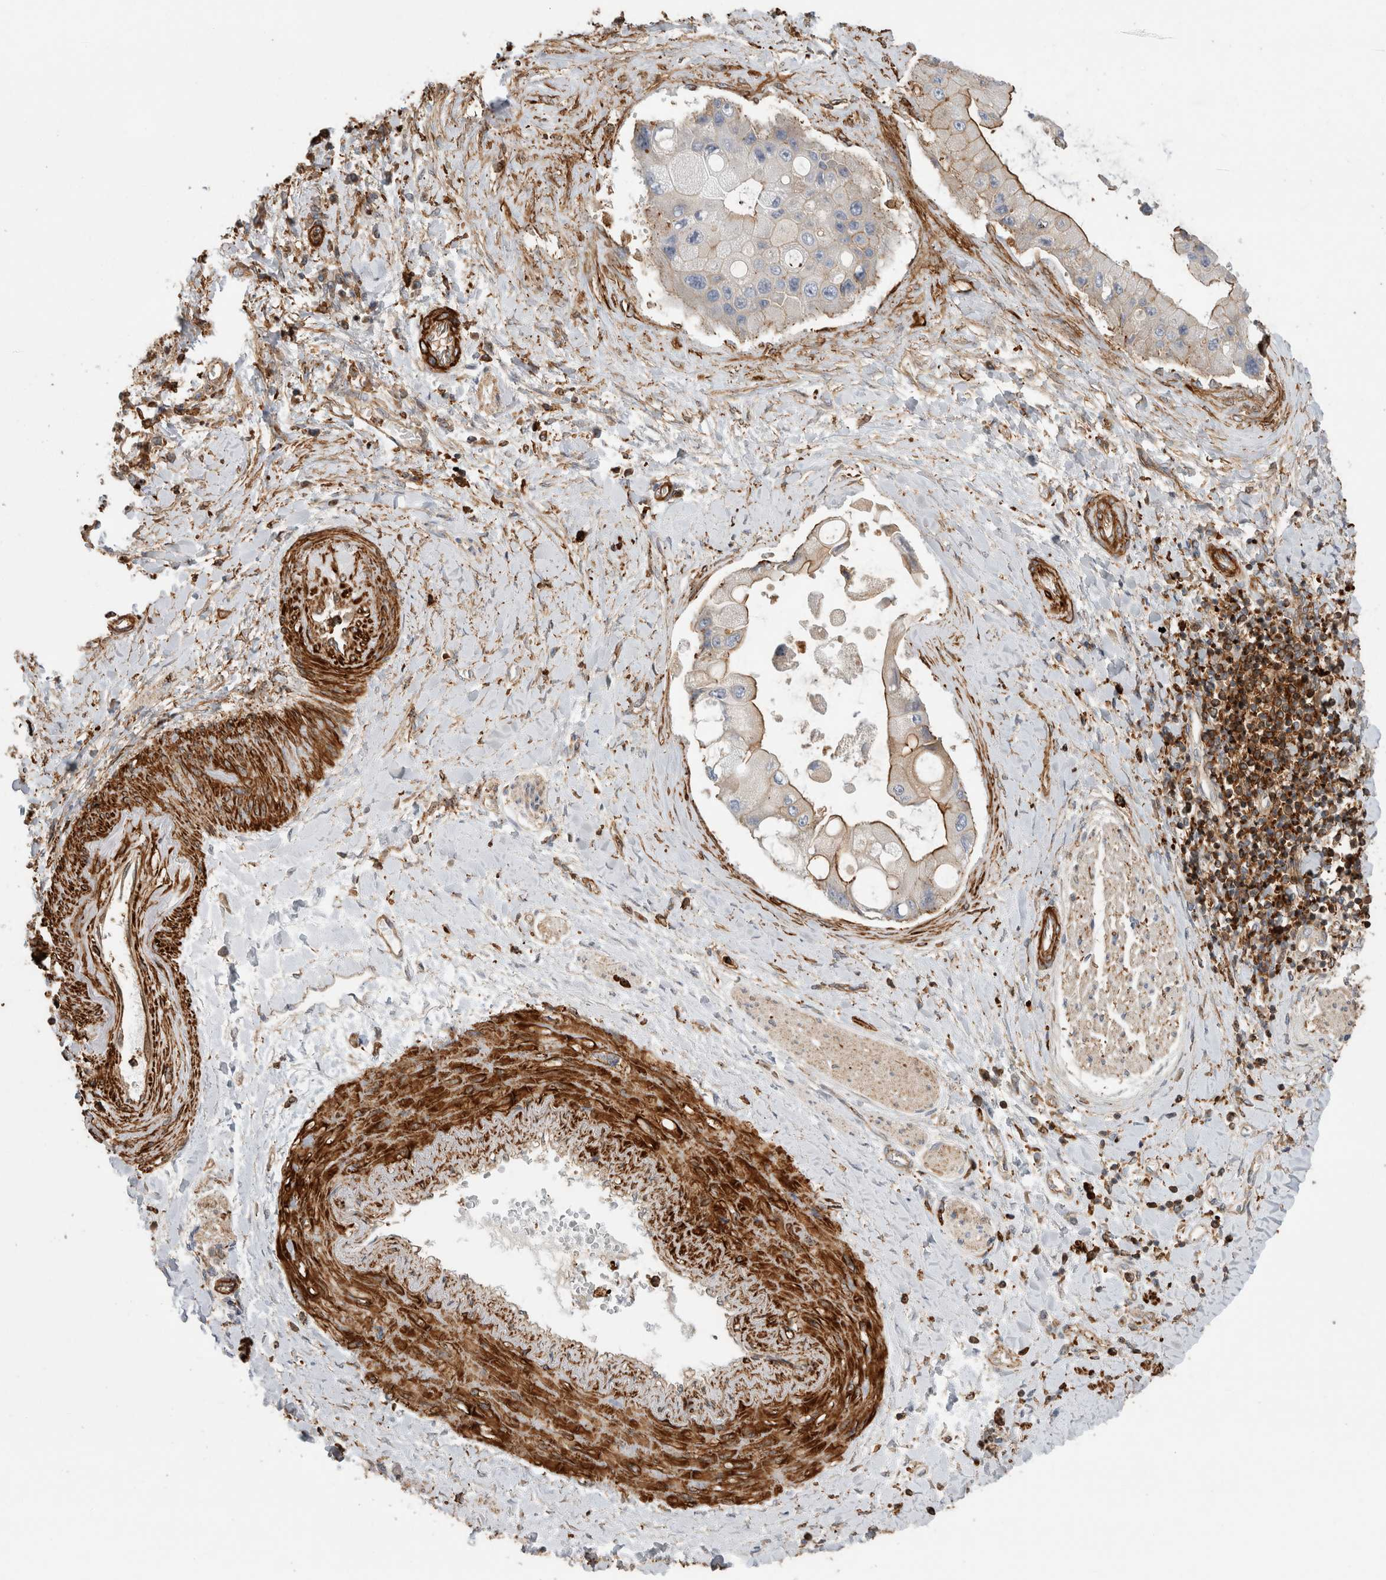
{"staining": {"intensity": "moderate", "quantity": ">75%", "location": "cytoplasmic/membranous"}, "tissue": "liver cancer", "cell_type": "Tumor cells", "image_type": "cancer", "snomed": [{"axis": "morphology", "description": "Cholangiocarcinoma"}, {"axis": "topography", "description": "Liver"}], "caption": "A high-resolution image shows immunohistochemistry staining of liver cholangiocarcinoma, which exhibits moderate cytoplasmic/membranous staining in about >75% of tumor cells.", "gene": "GPER1", "patient": {"sex": "male", "age": 50}}